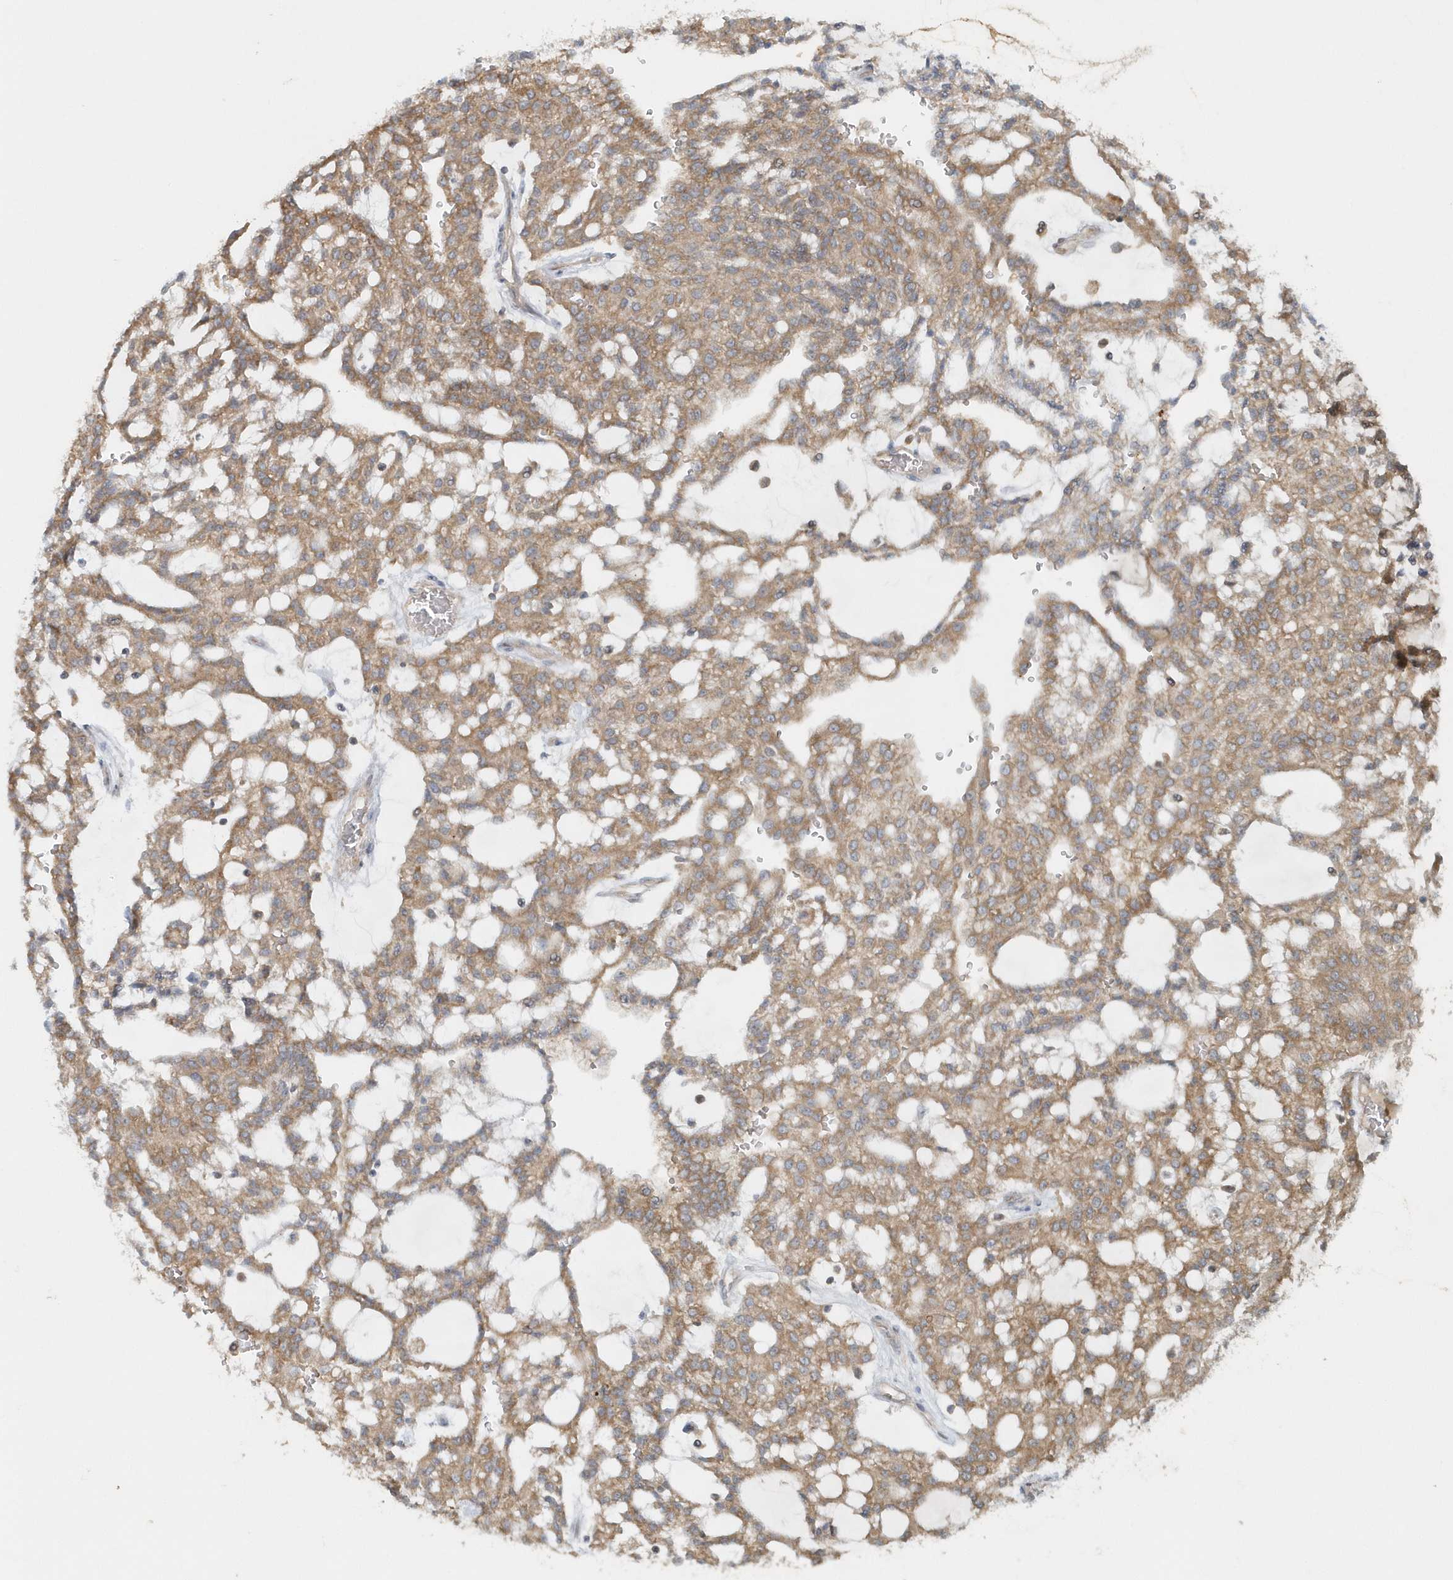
{"staining": {"intensity": "moderate", "quantity": ">75%", "location": "cytoplasmic/membranous"}, "tissue": "renal cancer", "cell_type": "Tumor cells", "image_type": "cancer", "snomed": [{"axis": "morphology", "description": "Adenocarcinoma, NOS"}, {"axis": "topography", "description": "Kidney"}], "caption": "Immunohistochemistry micrograph of neoplastic tissue: human renal cancer stained using IHC shows medium levels of moderate protein expression localized specifically in the cytoplasmic/membranous of tumor cells, appearing as a cytoplasmic/membranous brown color.", "gene": "MMUT", "patient": {"sex": "male", "age": 63}}